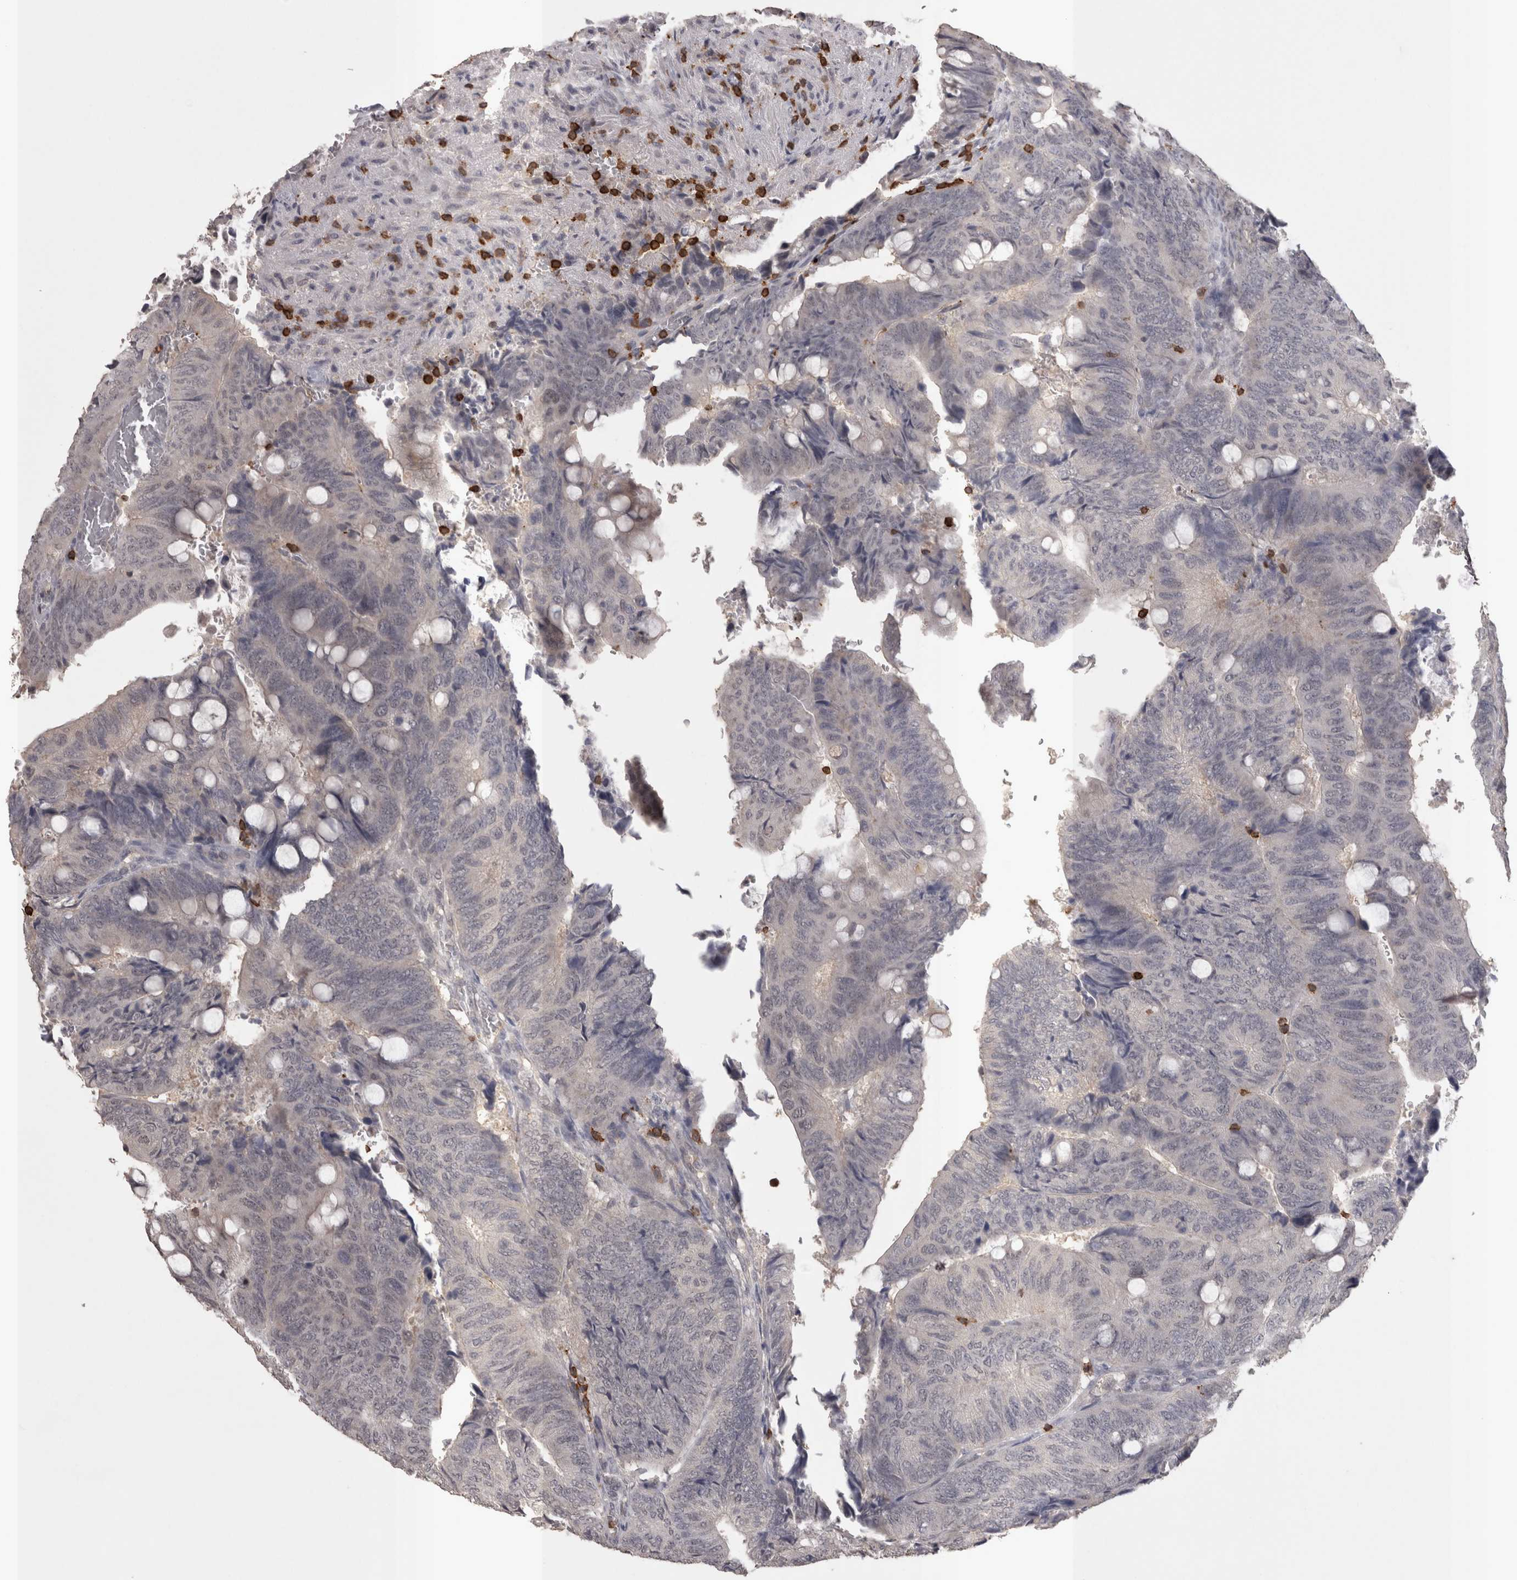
{"staining": {"intensity": "negative", "quantity": "none", "location": "none"}, "tissue": "colorectal cancer", "cell_type": "Tumor cells", "image_type": "cancer", "snomed": [{"axis": "morphology", "description": "Normal tissue, NOS"}, {"axis": "morphology", "description": "Adenocarcinoma, NOS"}, {"axis": "topography", "description": "Rectum"}, {"axis": "topography", "description": "Peripheral nerve tissue"}], "caption": "This is a photomicrograph of immunohistochemistry staining of adenocarcinoma (colorectal), which shows no staining in tumor cells.", "gene": "SKAP1", "patient": {"sex": "male", "age": 92}}